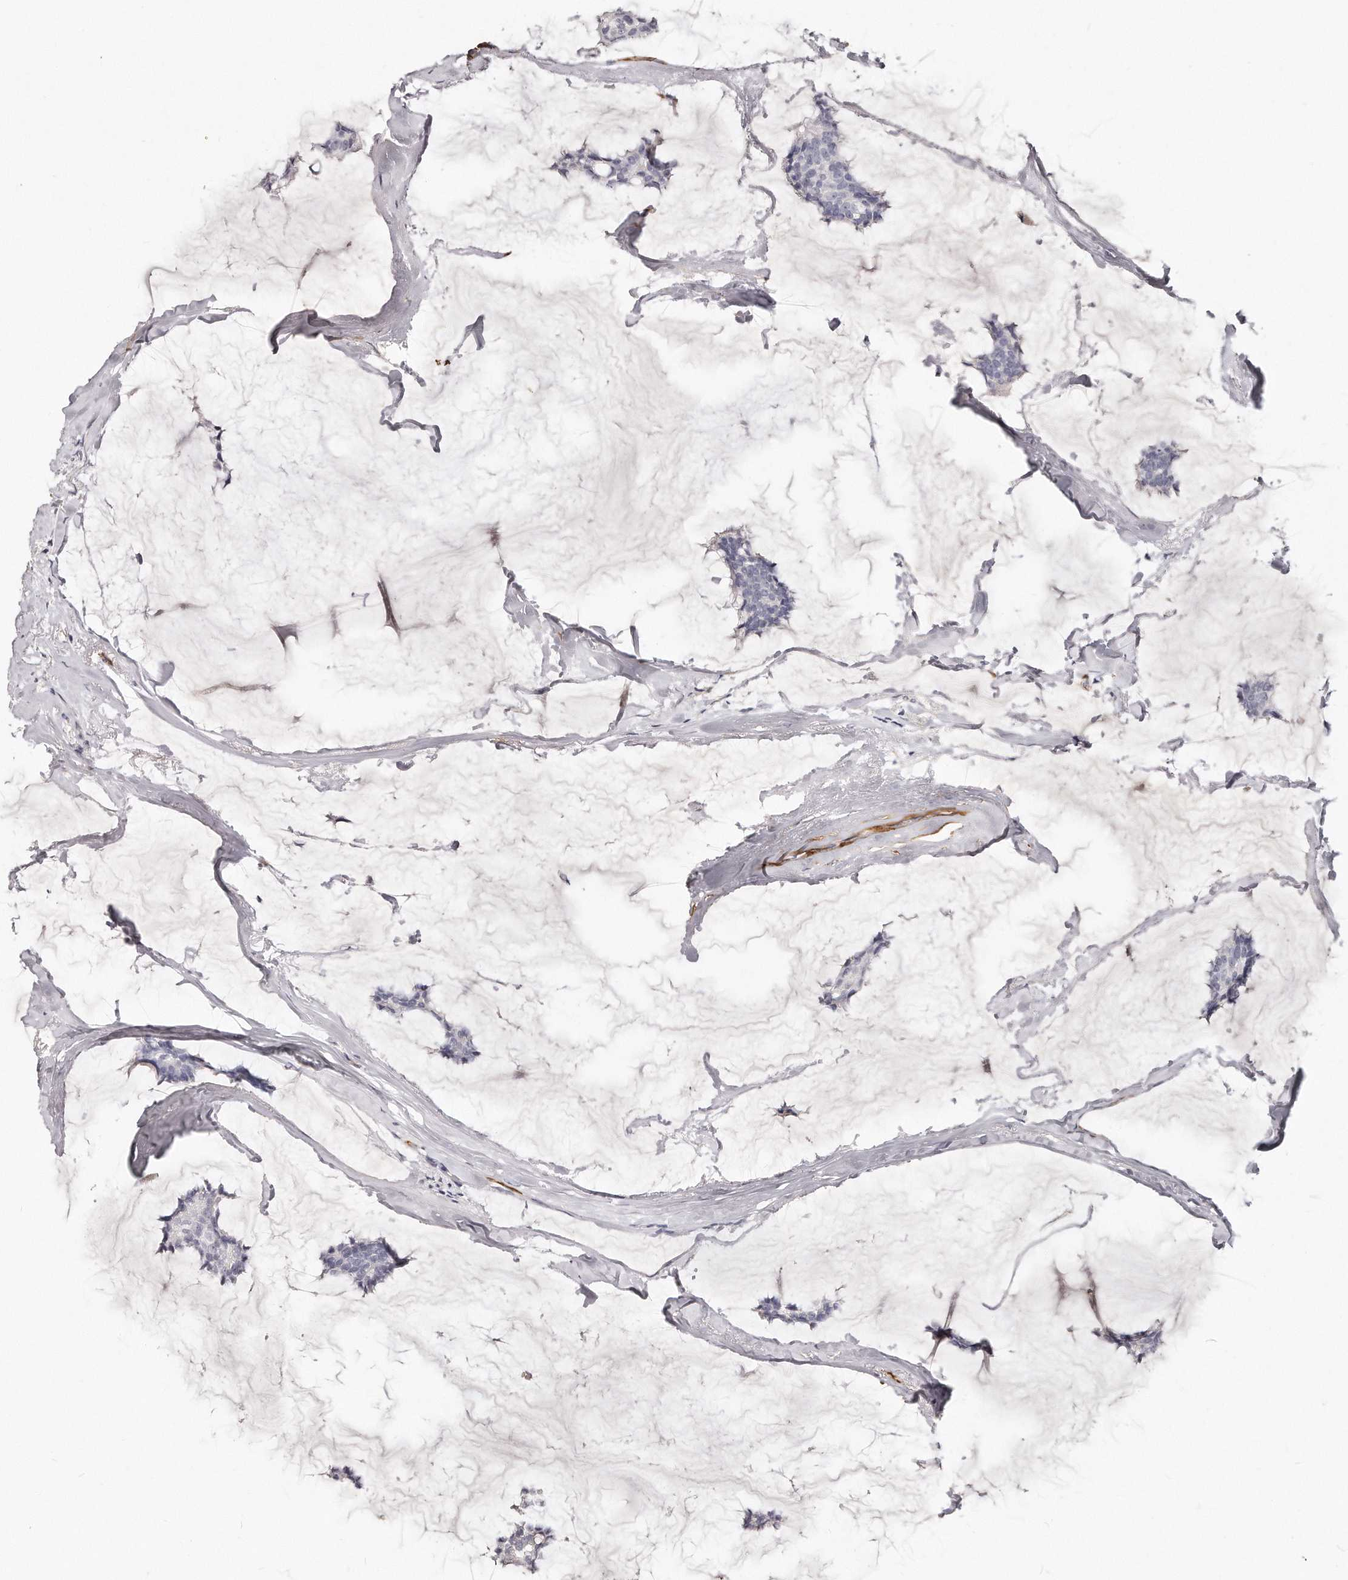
{"staining": {"intensity": "negative", "quantity": "none", "location": "none"}, "tissue": "breast cancer", "cell_type": "Tumor cells", "image_type": "cancer", "snomed": [{"axis": "morphology", "description": "Duct carcinoma"}, {"axis": "topography", "description": "Breast"}], "caption": "Tumor cells show no significant protein positivity in breast cancer.", "gene": "LMOD1", "patient": {"sex": "female", "age": 93}}